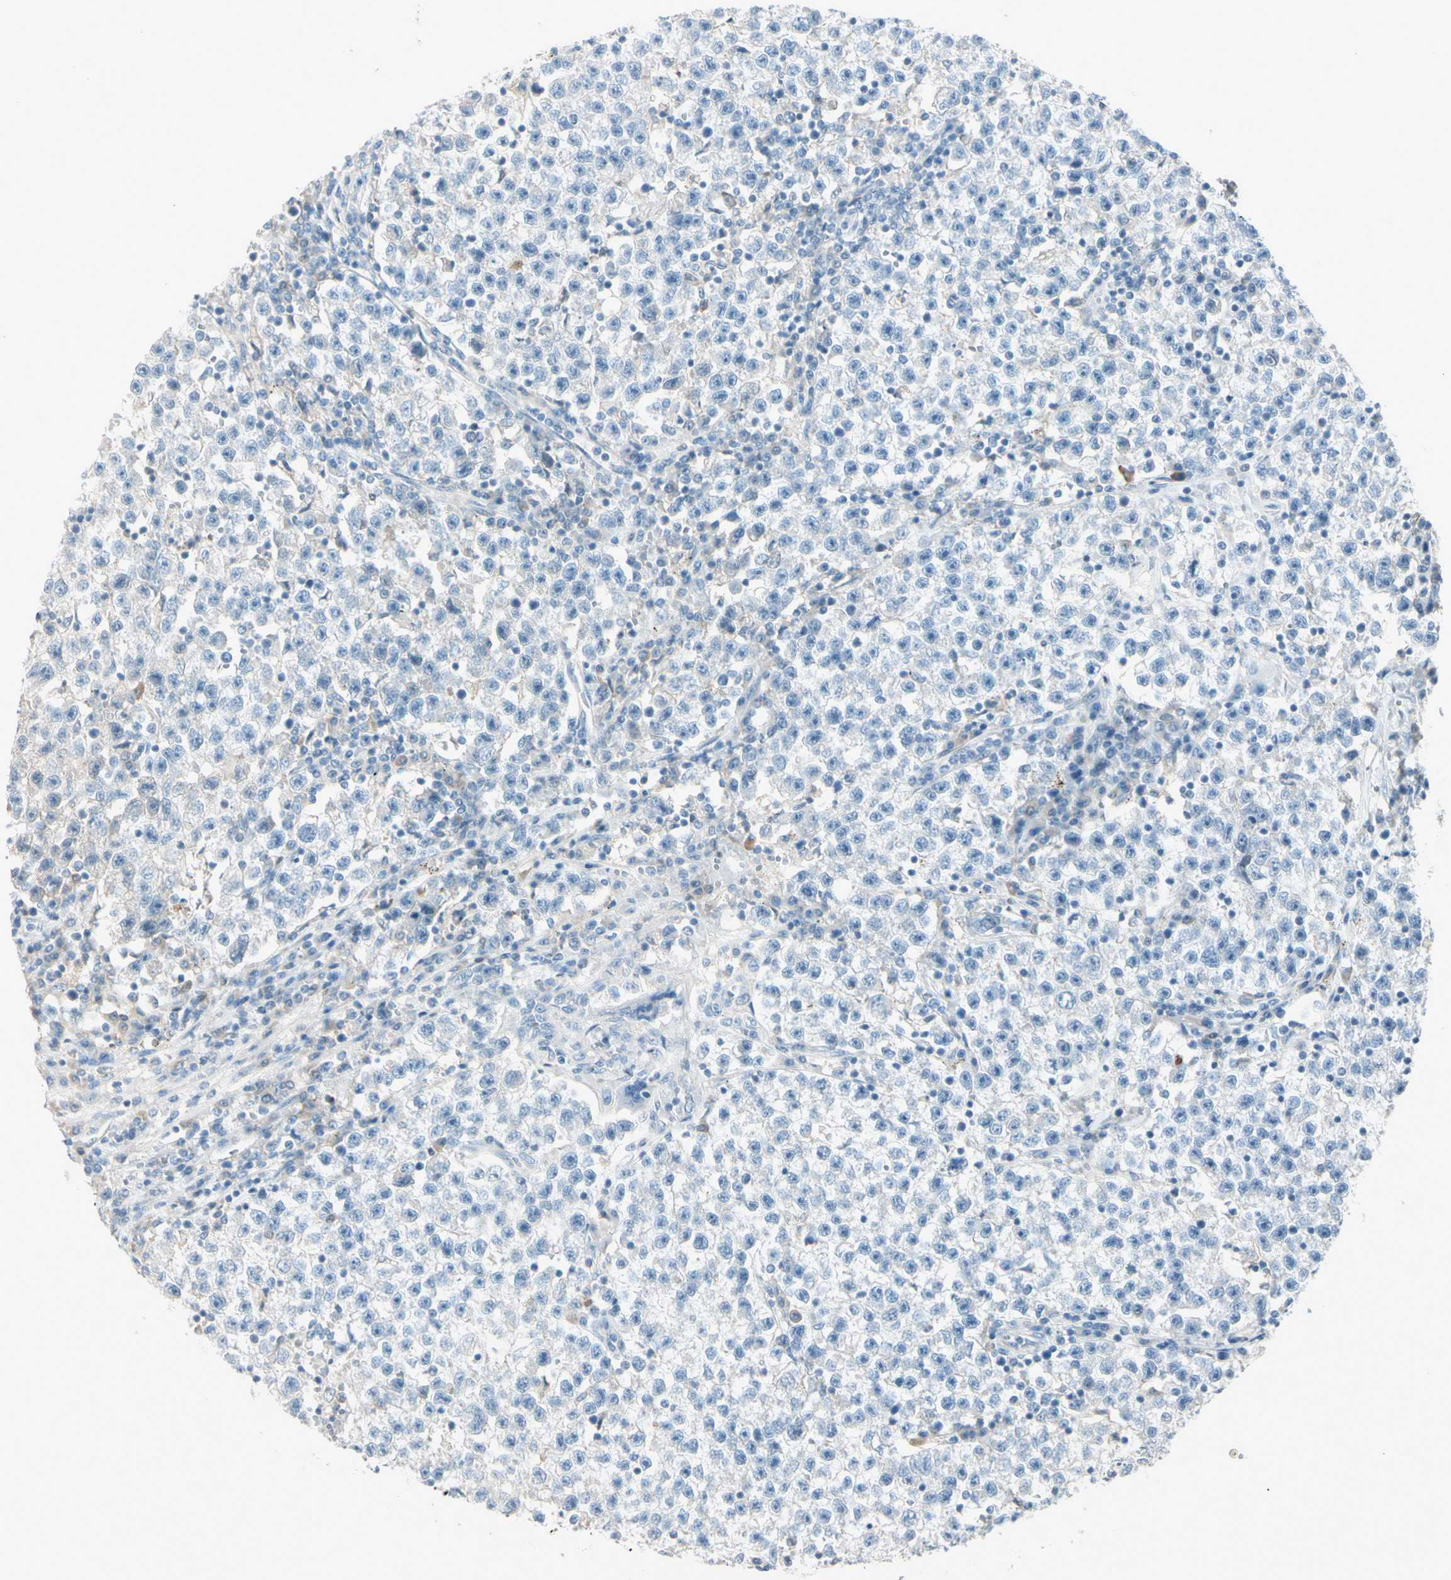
{"staining": {"intensity": "negative", "quantity": "none", "location": "none"}, "tissue": "testis cancer", "cell_type": "Tumor cells", "image_type": "cancer", "snomed": [{"axis": "morphology", "description": "Seminoma, NOS"}, {"axis": "topography", "description": "Testis"}], "caption": "Tumor cells are negative for brown protein staining in seminoma (testis).", "gene": "CYP2E1", "patient": {"sex": "male", "age": 22}}